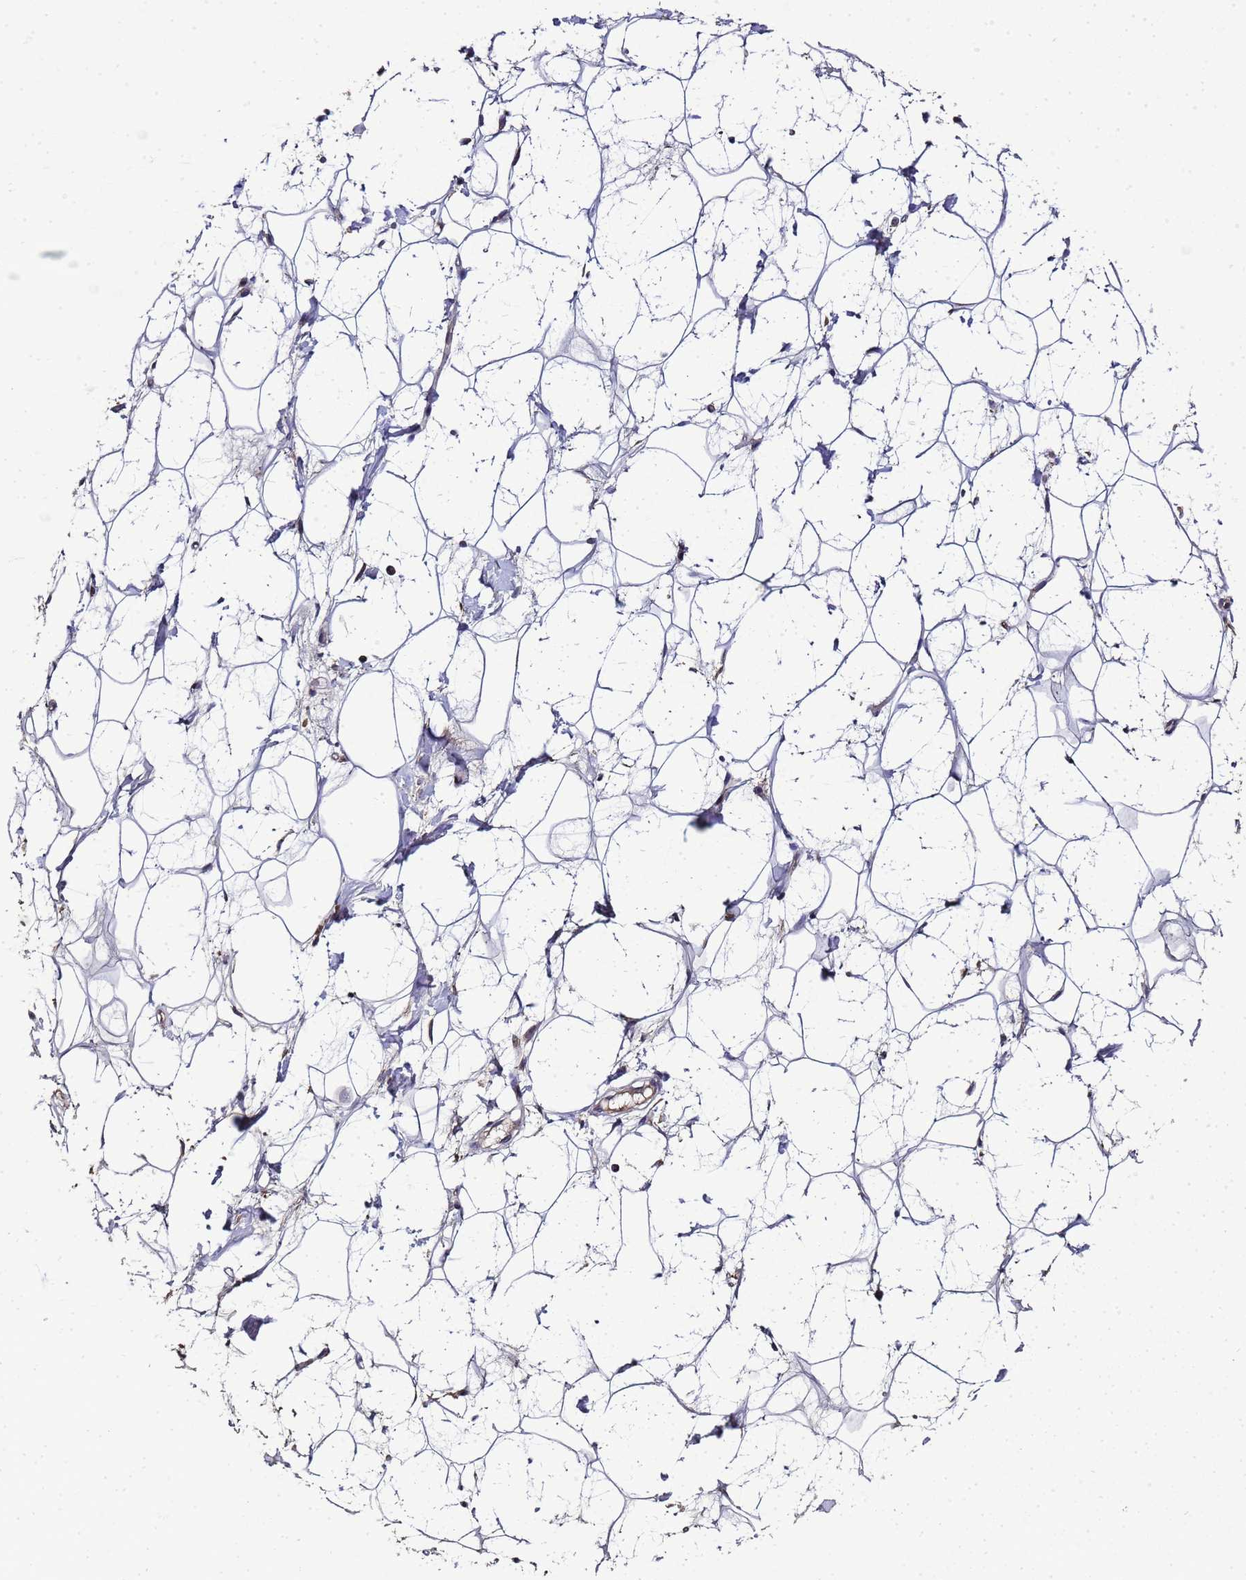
{"staining": {"intensity": "negative", "quantity": "none", "location": "none"}, "tissue": "adipose tissue", "cell_type": "Adipocytes", "image_type": "normal", "snomed": [{"axis": "morphology", "description": "Normal tissue, NOS"}, {"axis": "topography", "description": "Breast"}], "caption": "Immunohistochemistry (IHC) image of unremarkable adipose tissue: adipose tissue stained with DAB (3,3'-diaminobenzidine) demonstrates no significant protein expression in adipocytes.", "gene": "LGI4", "patient": {"sex": "female", "age": 26}}